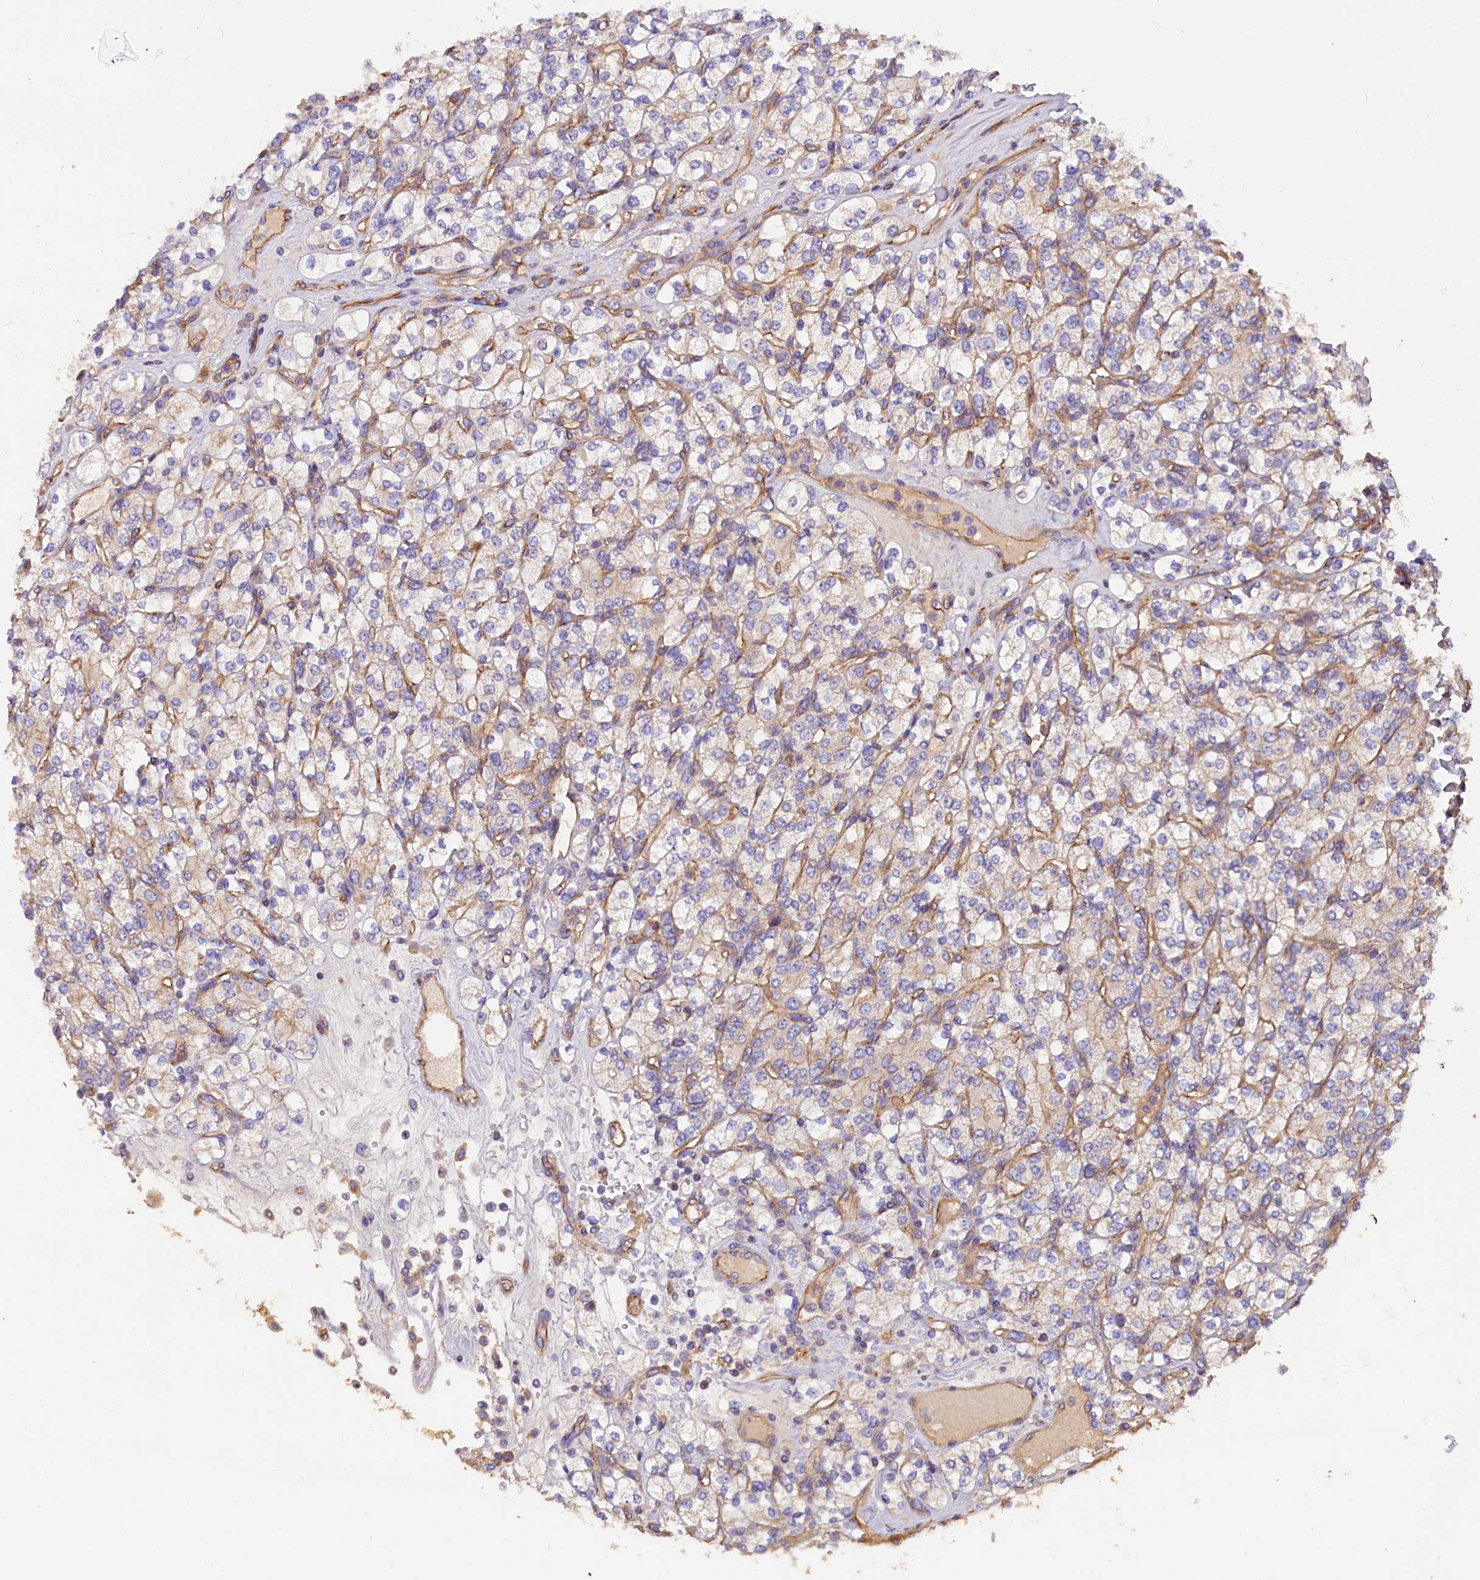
{"staining": {"intensity": "moderate", "quantity": "<25%", "location": "cytoplasmic/membranous"}, "tissue": "renal cancer", "cell_type": "Tumor cells", "image_type": "cancer", "snomed": [{"axis": "morphology", "description": "Adenocarcinoma, NOS"}, {"axis": "topography", "description": "Kidney"}], "caption": "Renal cancer stained for a protein (brown) exhibits moderate cytoplasmic/membranous positive staining in approximately <25% of tumor cells.", "gene": "ERMARD", "patient": {"sex": "male", "age": 77}}